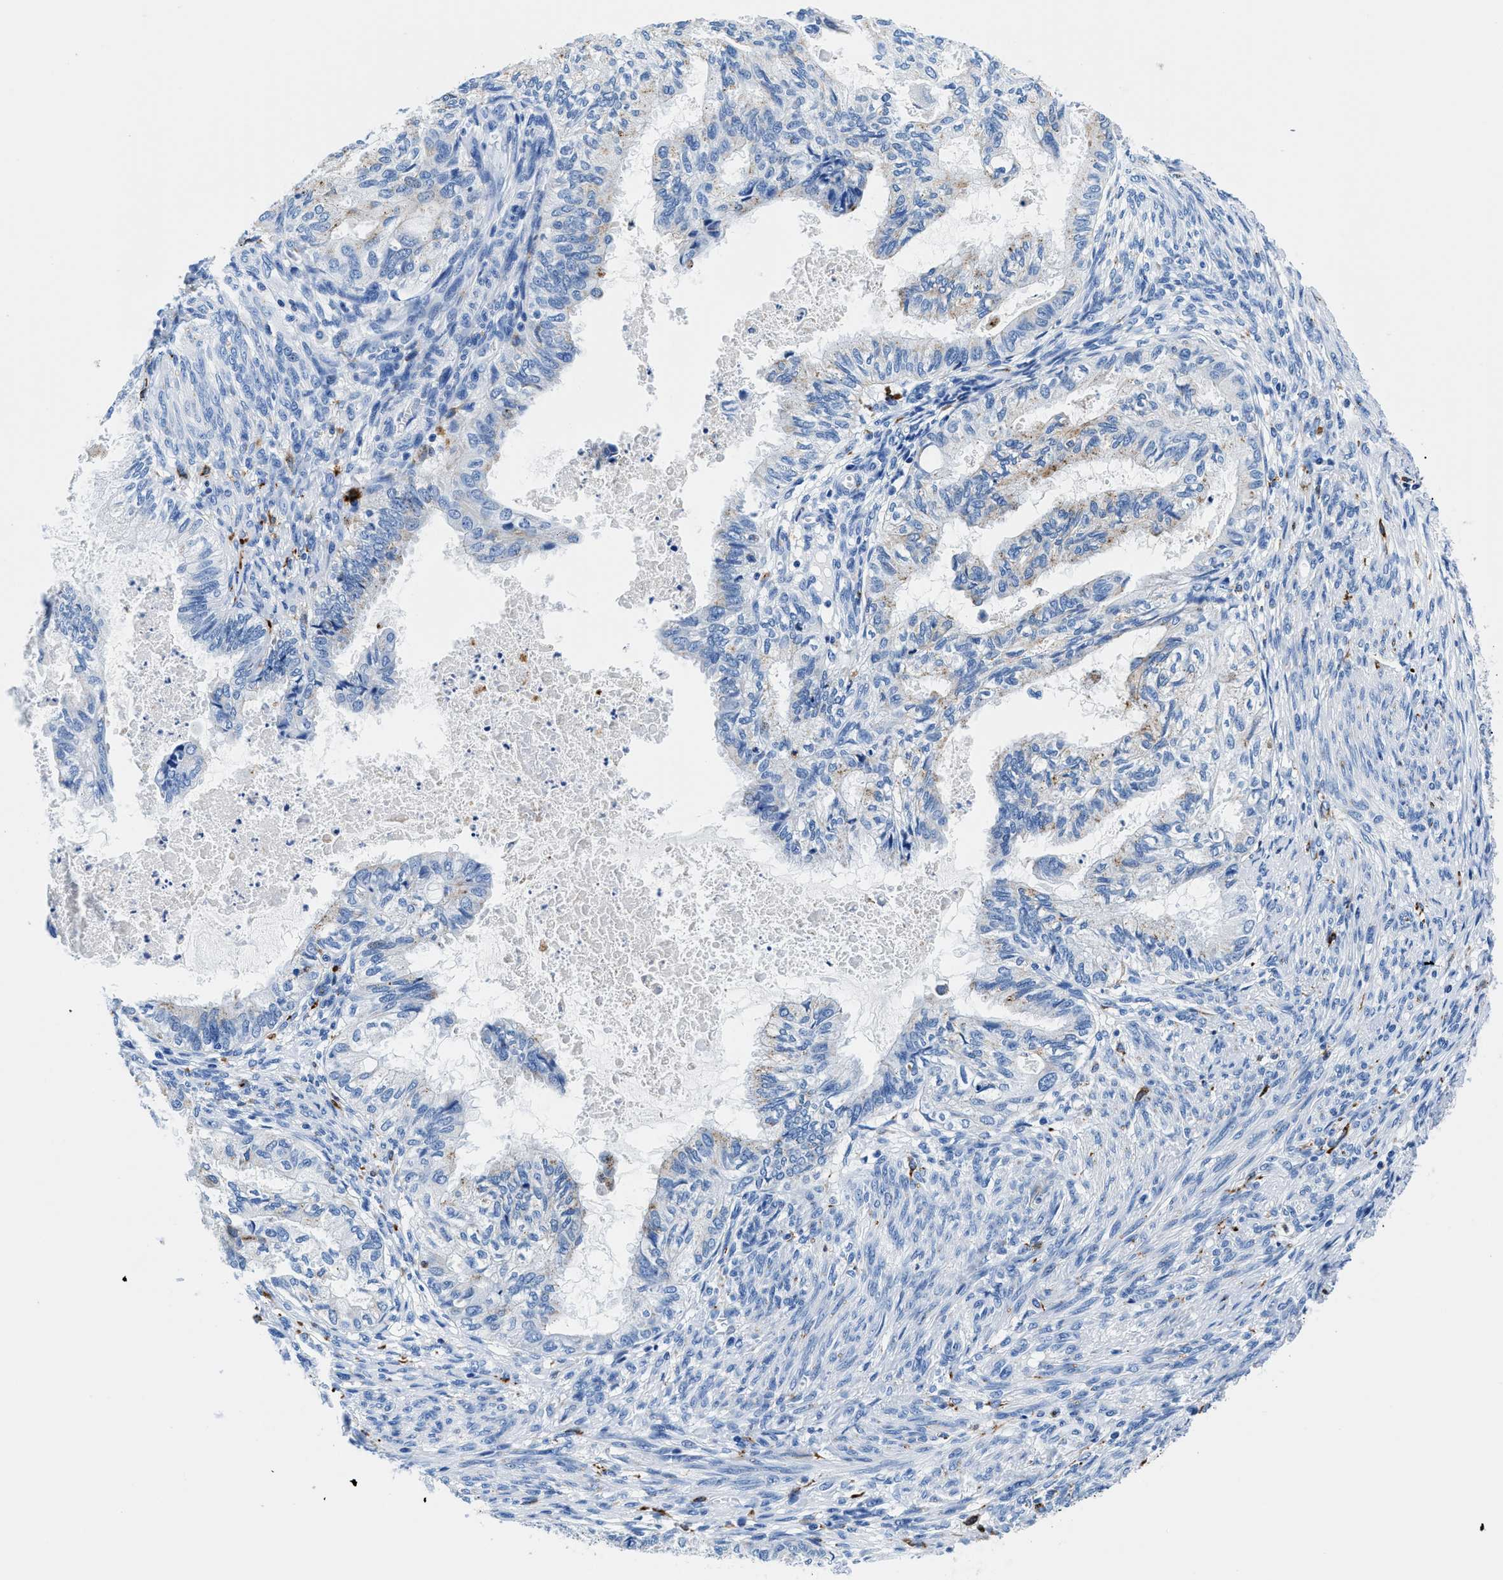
{"staining": {"intensity": "moderate", "quantity": "<25%", "location": "cytoplasmic/membranous"}, "tissue": "cervical cancer", "cell_type": "Tumor cells", "image_type": "cancer", "snomed": [{"axis": "morphology", "description": "Normal tissue, NOS"}, {"axis": "morphology", "description": "Adenocarcinoma, NOS"}, {"axis": "topography", "description": "Cervix"}, {"axis": "topography", "description": "Endometrium"}], "caption": "This histopathology image shows IHC staining of adenocarcinoma (cervical), with low moderate cytoplasmic/membranous staining in approximately <25% of tumor cells.", "gene": "OR14K1", "patient": {"sex": "female", "age": 86}}